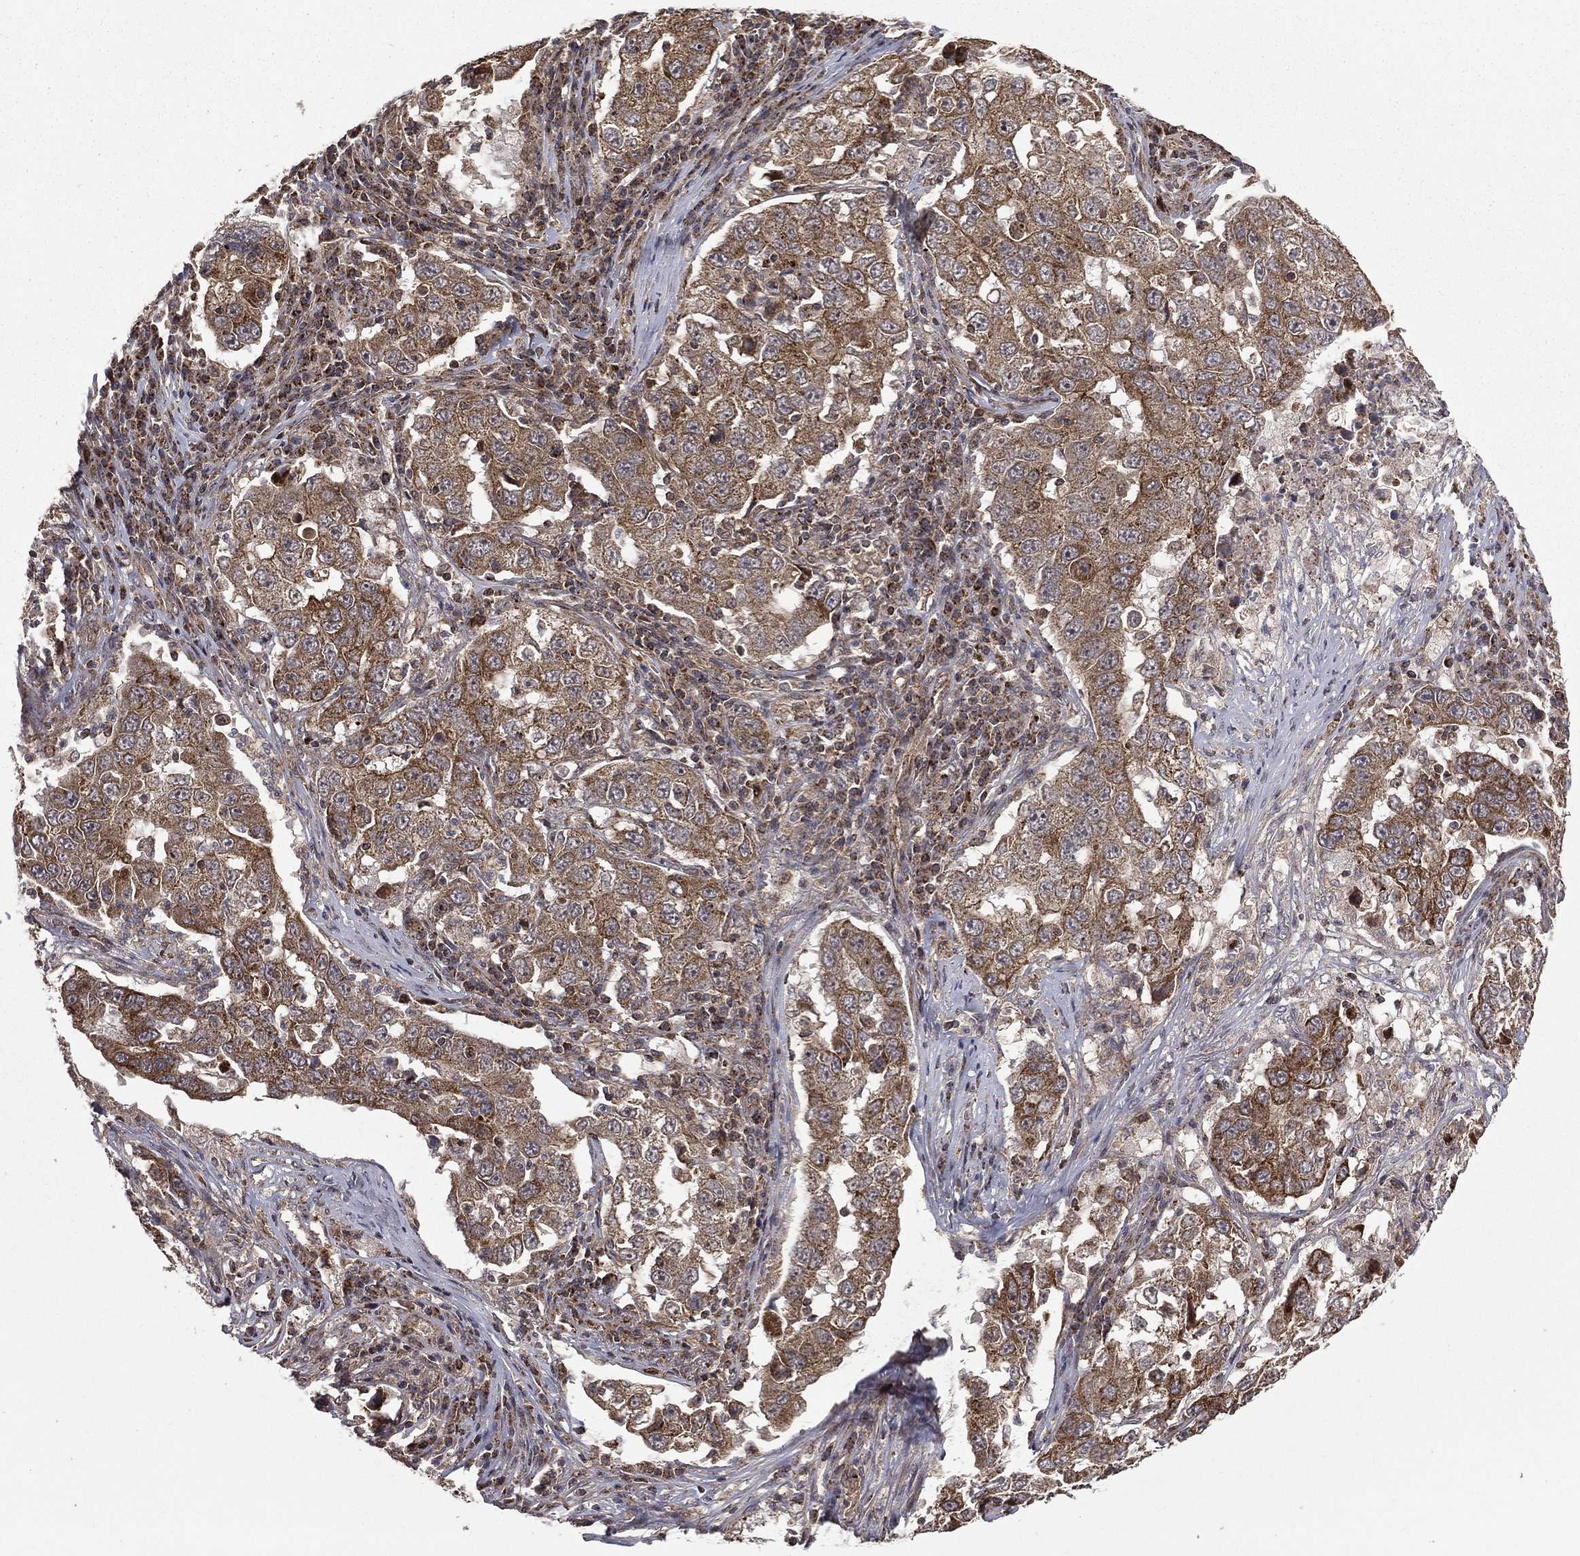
{"staining": {"intensity": "moderate", "quantity": ">75%", "location": "cytoplasmic/membranous"}, "tissue": "lung cancer", "cell_type": "Tumor cells", "image_type": "cancer", "snomed": [{"axis": "morphology", "description": "Adenocarcinoma, NOS"}, {"axis": "topography", "description": "Lung"}], "caption": "DAB (3,3'-diaminobenzidine) immunohistochemical staining of adenocarcinoma (lung) exhibits moderate cytoplasmic/membranous protein staining in approximately >75% of tumor cells.", "gene": "GIMAP6", "patient": {"sex": "male", "age": 73}}